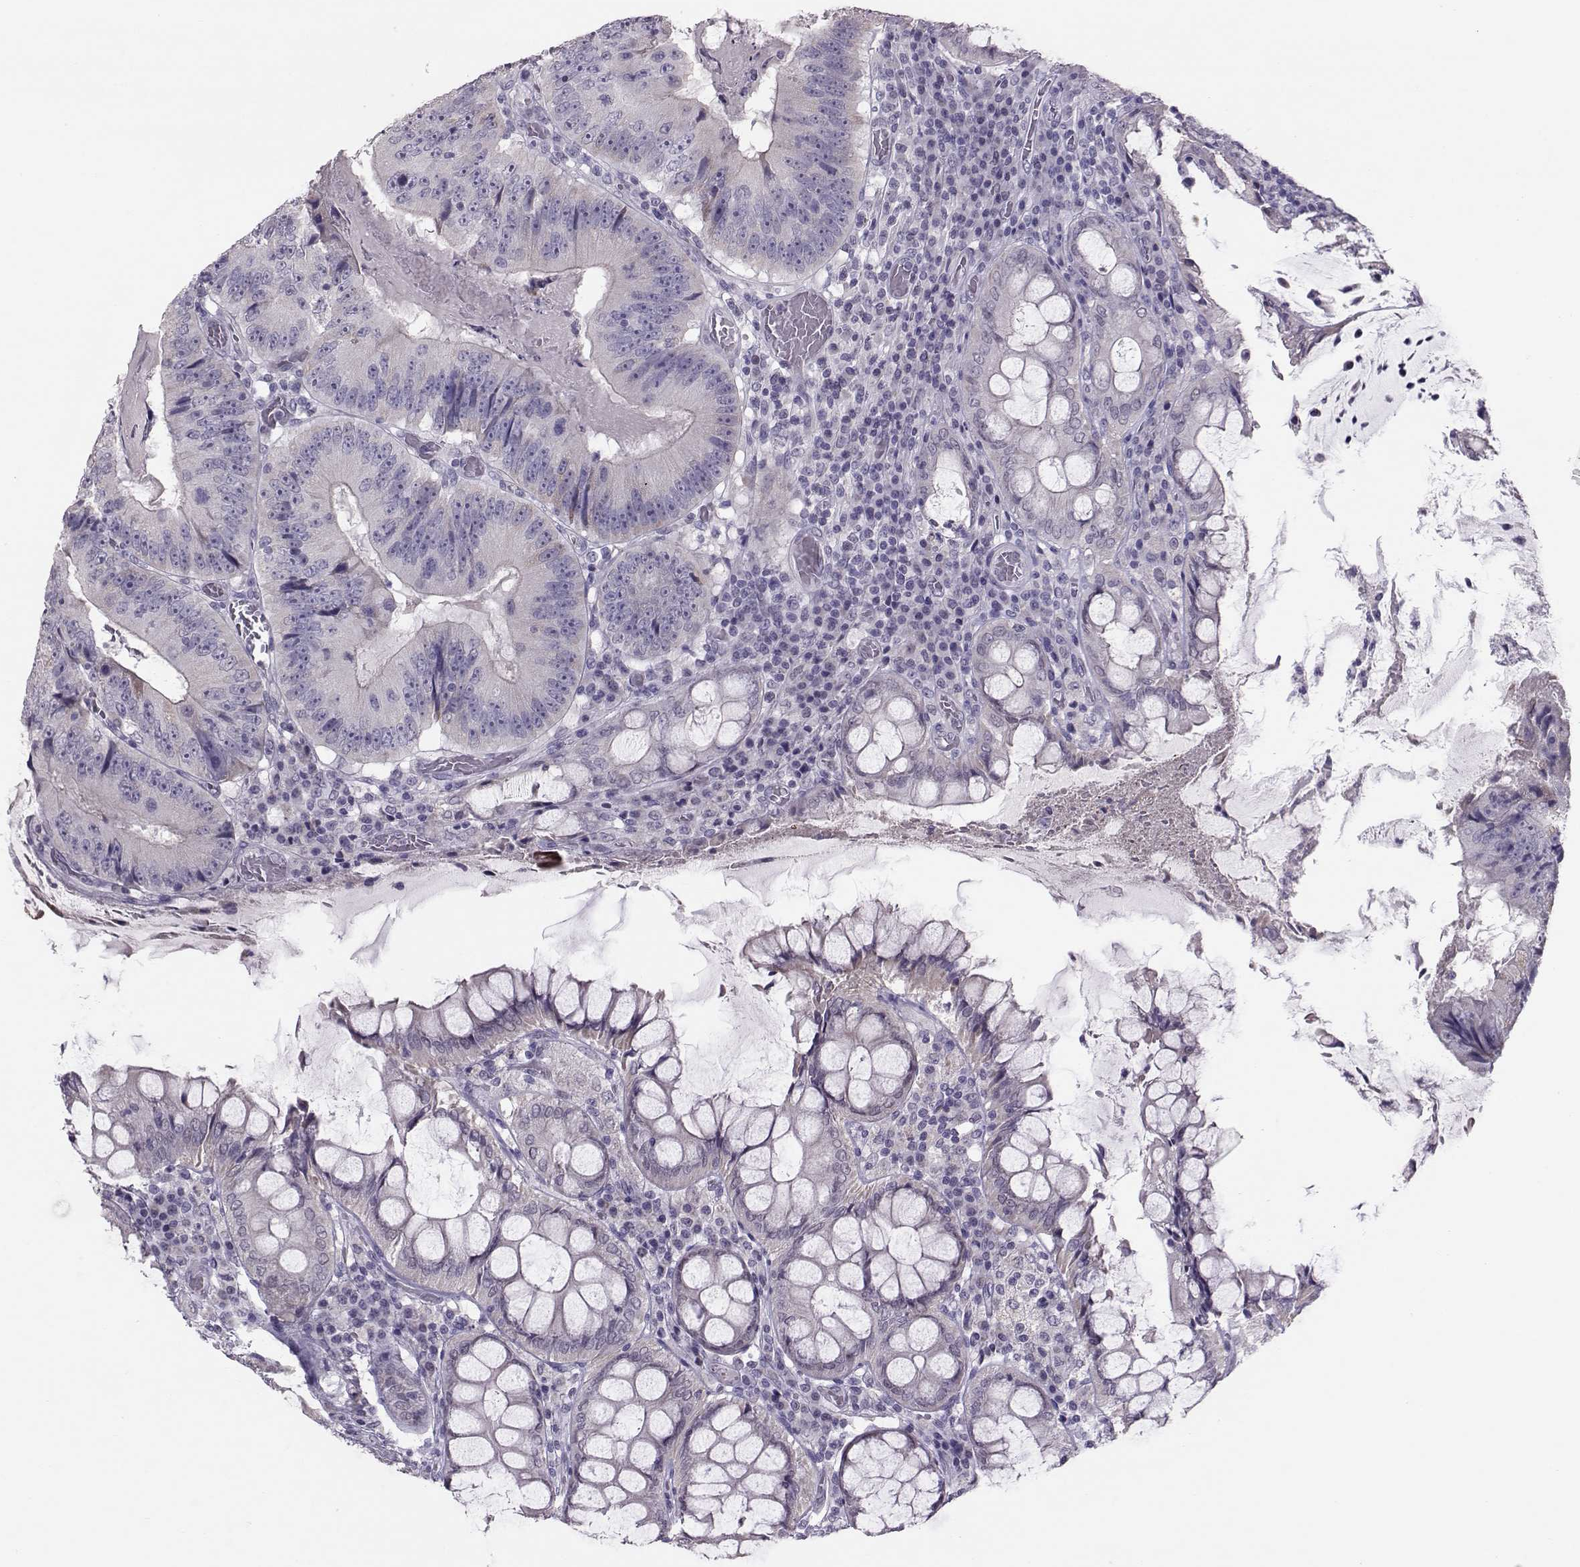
{"staining": {"intensity": "negative", "quantity": "none", "location": "none"}, "tissue": "colorectal cancer", "cell_type": "Tumor cells", "image_type": "cancer", "snomed": [{"axis": "morphology", "description": "Adenocarcinoma, NOS"}, {"axis": "topography", "description": "Colon"}], "caption": "There is no significant staining in tumor cells of colorectal adenocarcinoma.", "gene": "DNAAF1", "patient": {"sex": "female", "age": 86}}